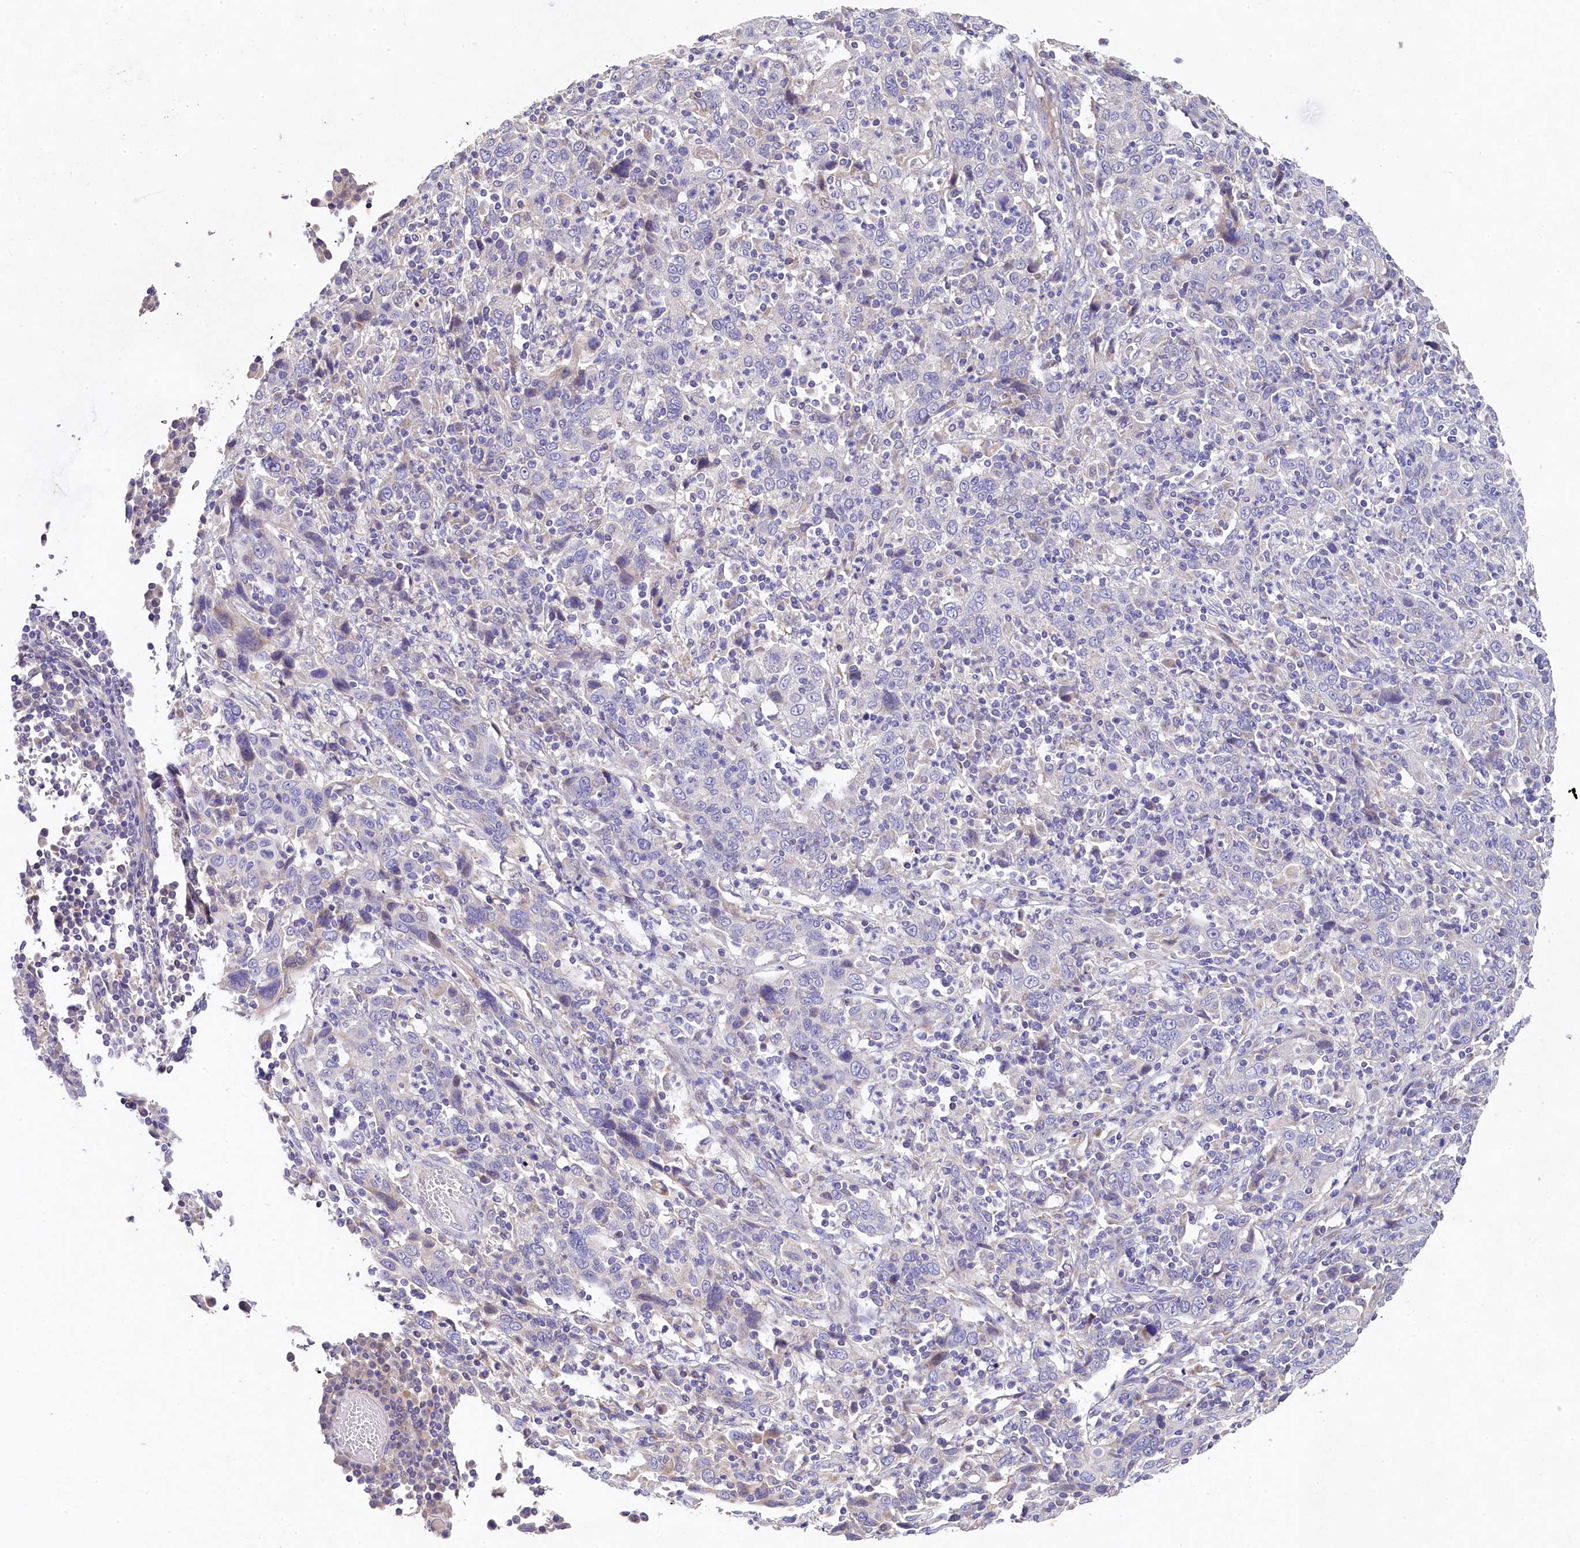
{"staining": {"intensity": "negative", "quantity": "none", "location": "none"}, "tissue": "cervical cancer", "cell_type": "Tumor cells", "image_type": "cancer", "snomed": [{"axis": "morphology", "description": "Squamous cell carcinoma, NOS"}, {"axis": "topography", "description": "Cervix"}], "caption": "DAB immunohistochemical staining of squamous cell carcinoma (cervical) shows no significant positivity in tumor cells.", "gene": "FXYD6", "patient": {"sex": "female", "age": 46}}